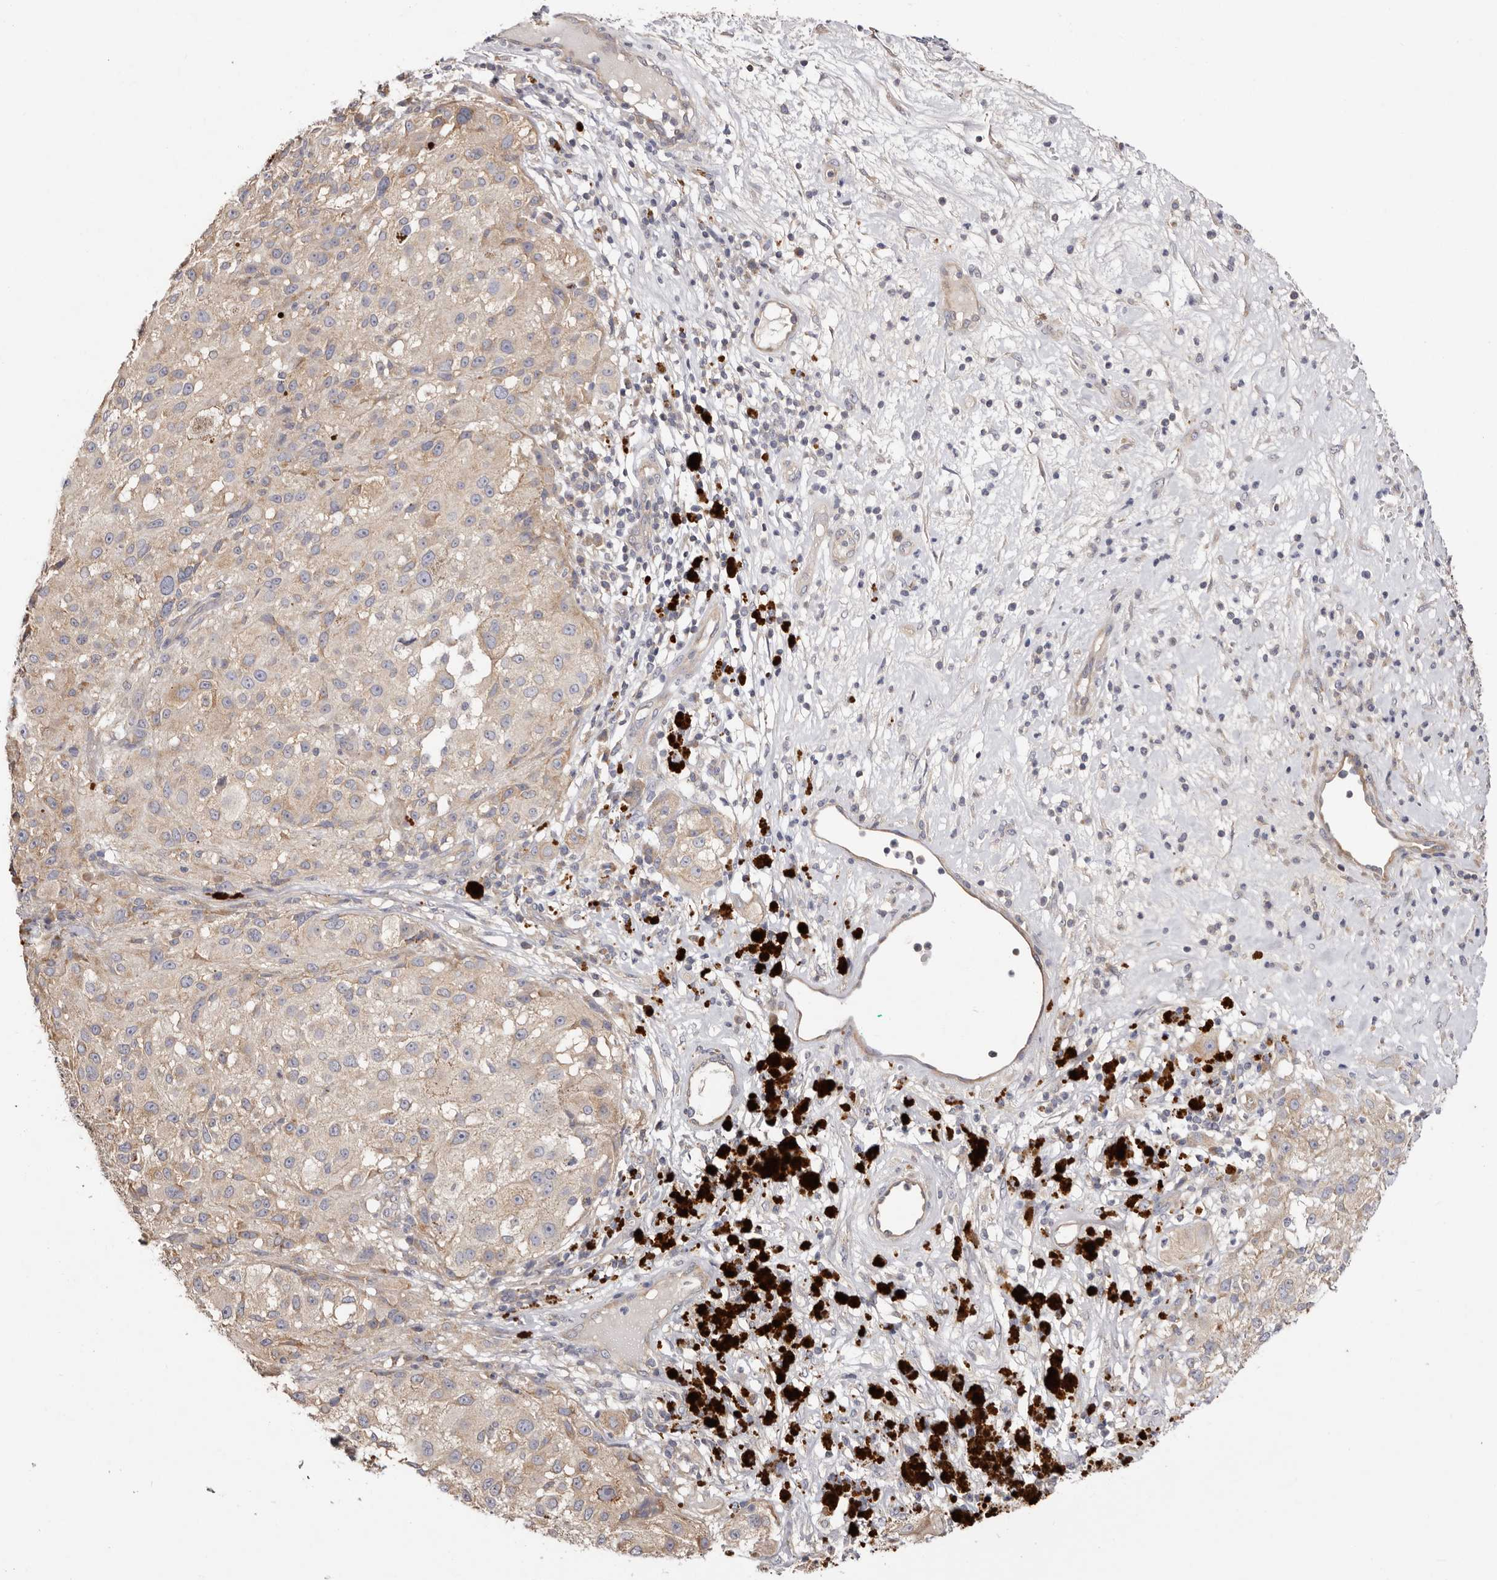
{"staining": {"intensity": "weak", "quantity": "<25%", "location": "cytoplasmic/membranous"}, "tissue": "melanoma", "cell_type": "Tumor cells", "image_type": "cancer", "snomed": [{"axis": "morphology", "description": "Necrosis, NOS"}, {"axis": "morphology", "description": "Malignant melanoma, NOS"}, {"axis": "topography", "description": "Skin"}], "caption": "This is a micrograph of immunohistochemistry staining of melanoma, which shows no staining in tumor cells. (Immunohistochemistry, brightfield microscopy, high magnification).", "gene": "FAM167B", "patient": {"sex": "female", "age": 87}}